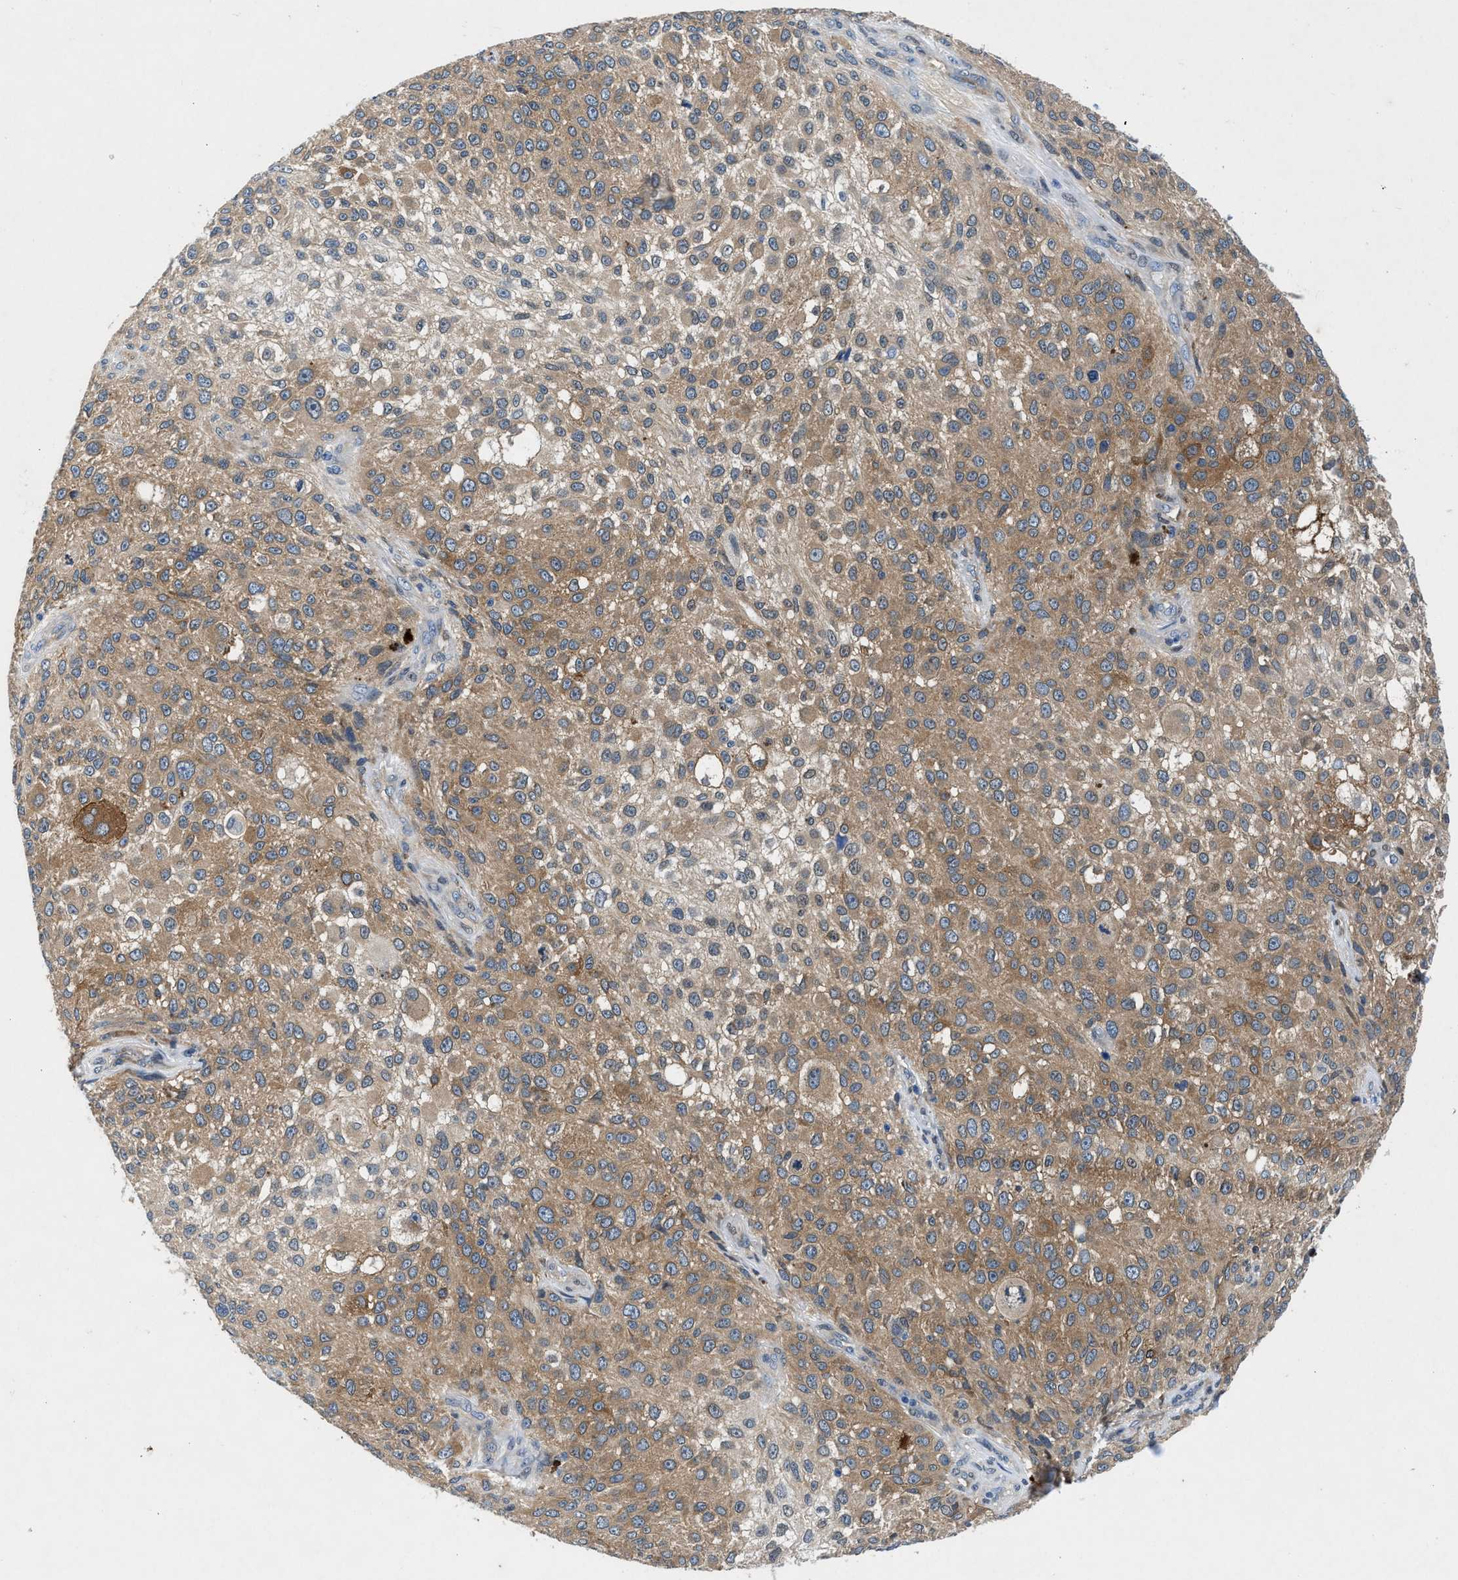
{"staining": {"intensity": "moderate", "quantity": ">75%", "location": "cytoplasmic/membranous"}, "tissue": "melanoma", "cell_type": "Tumor cells", "image_type": "cancer", "snomed": [{"axis": "morphology", "description": "Necrosis, NOS"}, {"axis": "morphology", "description": "Malignant melanoma, NOS"}, {"axis": "topography", "description": "Skin"}], "caption": "Moderate cytoplasmic/membranous staining is present in about >75% of tumor cells in malignant melanoma.", "gene": "COPS2", "patient": {"sex": "female", "age": 87}}